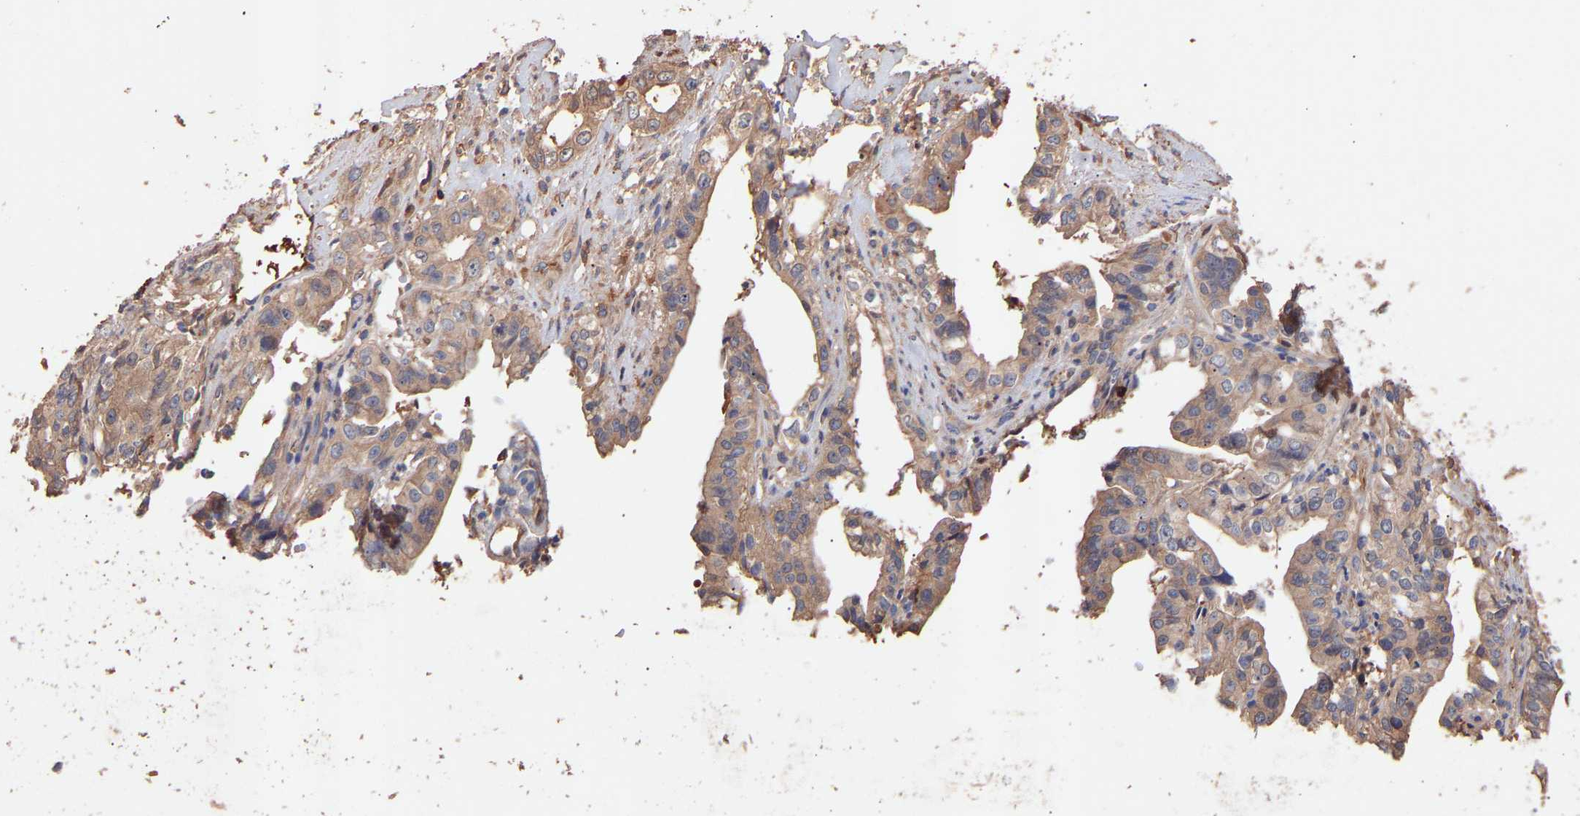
{"staining": {"intensity": "moderate", "quantity": "25%-75%", "location": "cytoplasmic/membranous"}, "tissue": "liver cancer", "cell_type": "Tumor cells", "image_type": "cancer", "snomed": [{"axis": "morphology", "description": "Cholangiocarcinoma"}, {"axis": "topography", "description": "Liver"}], "caption": "Human liver cancer (cholangiocarcinoma) stained with a protein marker reveals moderate staining in tumor cells.", "gene": "TMEM268", "patient": {"sex": "female", "age": 61}}